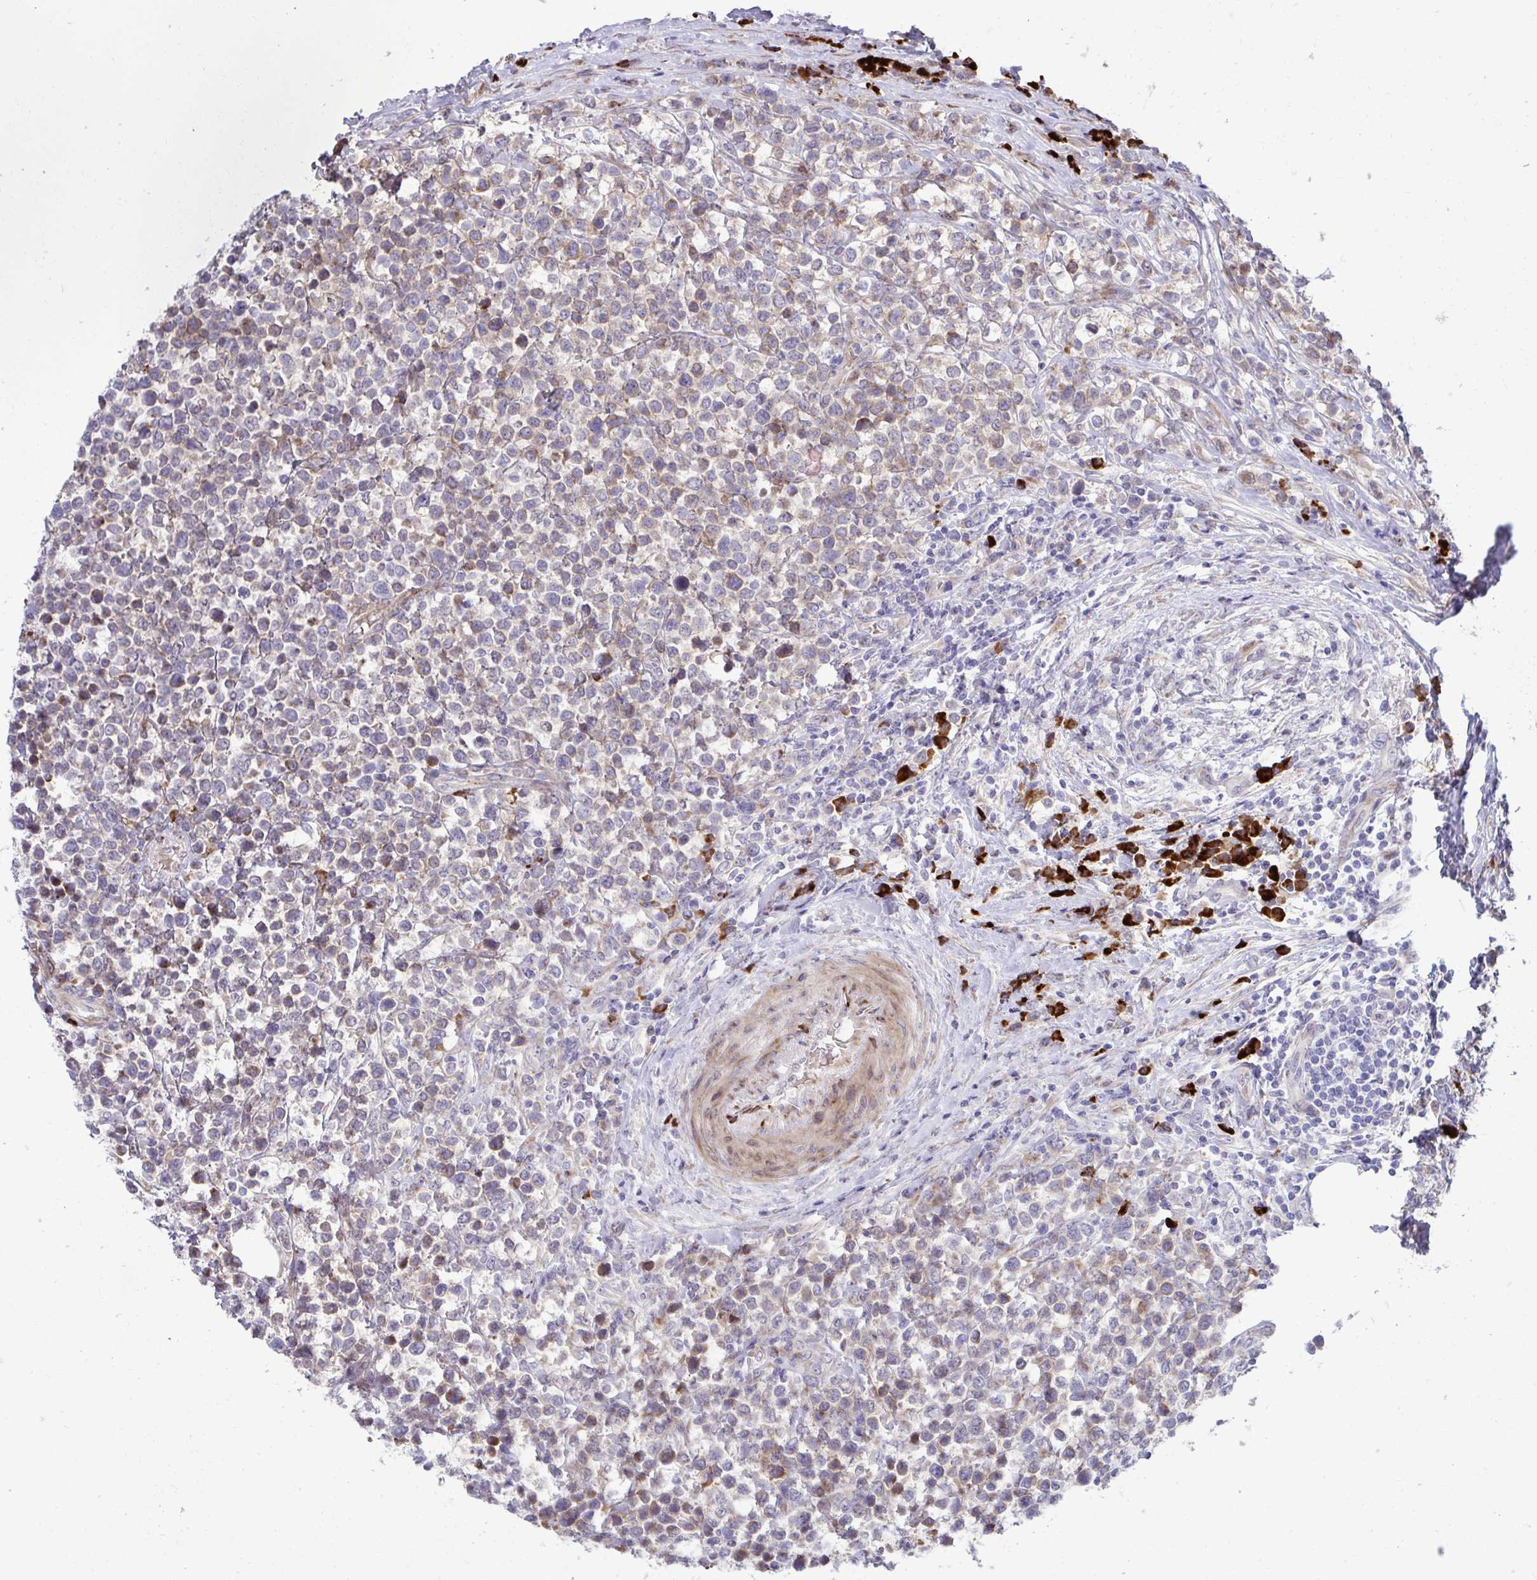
{"staining": {"intensity": "weak", "quantity": "<25%", "location": "cytoplasmic/membranous"}, "tissue": "lymphoma", "cell_type": "Tumor cells", "image_type": "cancer", "snomed": [{"axis": "morphology", "description": "Malignant lymphoma, non-Hodgkin's type, High grade"}, {"axis": "topography", "description": "Soft tissue"}], "caption": "Tumor cells are negative for protein expression in human lymphoma.", "gene": "LIMS1", "patient": {"sex": "female", "age": 56}}